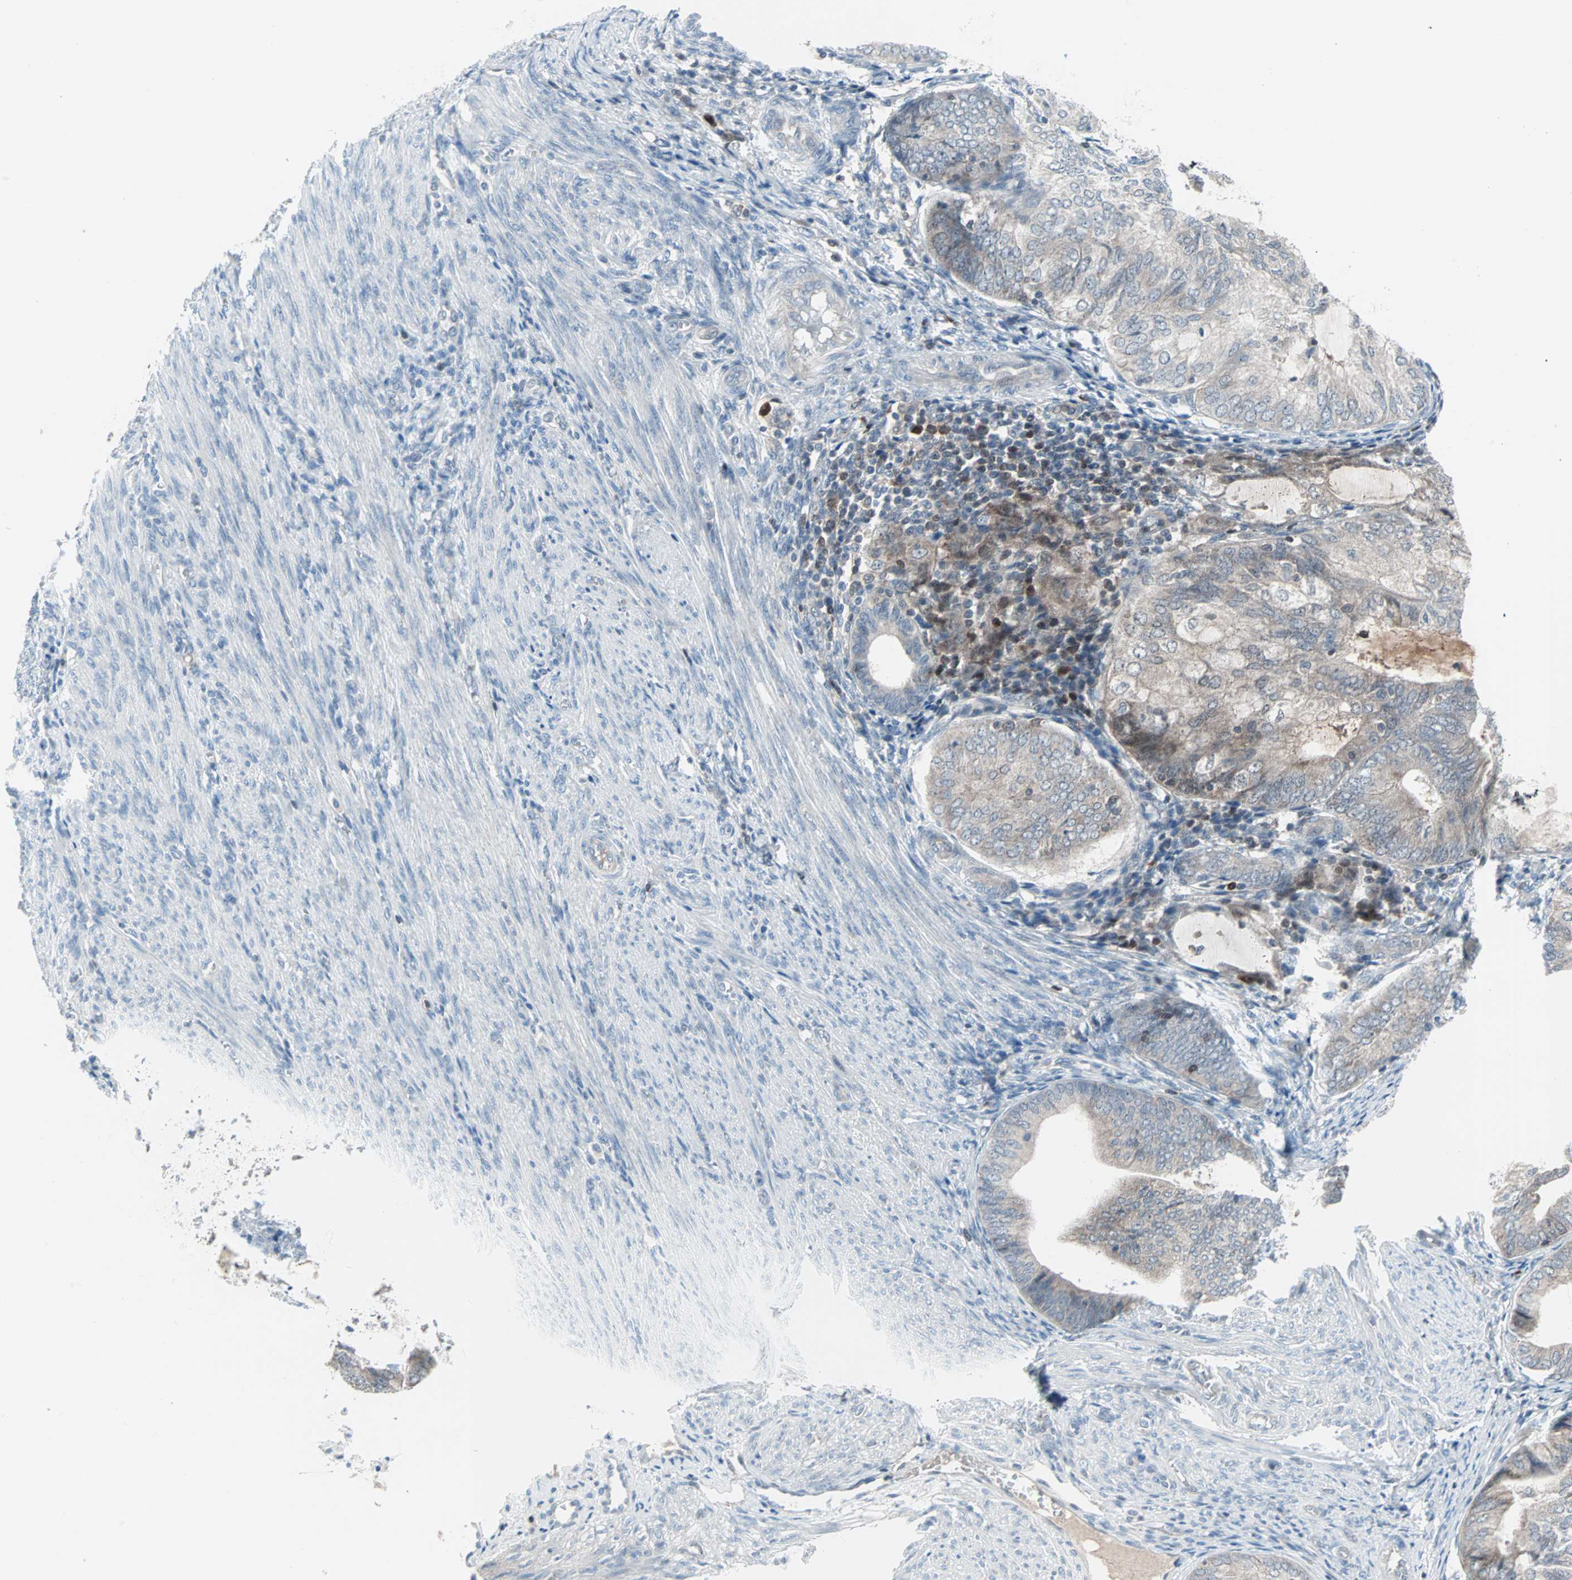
{"staining": {"intensity": "weak", "quantity": "<25%", "location": "cytoplasmic/membranous,nuclear"}, "tissue": "endometrial cancer", "cell_type": "Tumor cells", "image_type": "cancer", "snomed": [{"axis": "morphology", "description": "Adenocarcinoma, NOS"}, {"axis": "topography", "description": "Endometrium"}], "caption": "Immunohistochemical staining of endometrial cancer reveals no significant expression in tumor cells. Brightfield microscopy of IHC stained with DAB (3,3'-diaminobenzidine) (brown) and hematoxylin (blue), captured at high magnification.", "gene": "CASP3", "patient": {"sex": "female", "age": 81}}